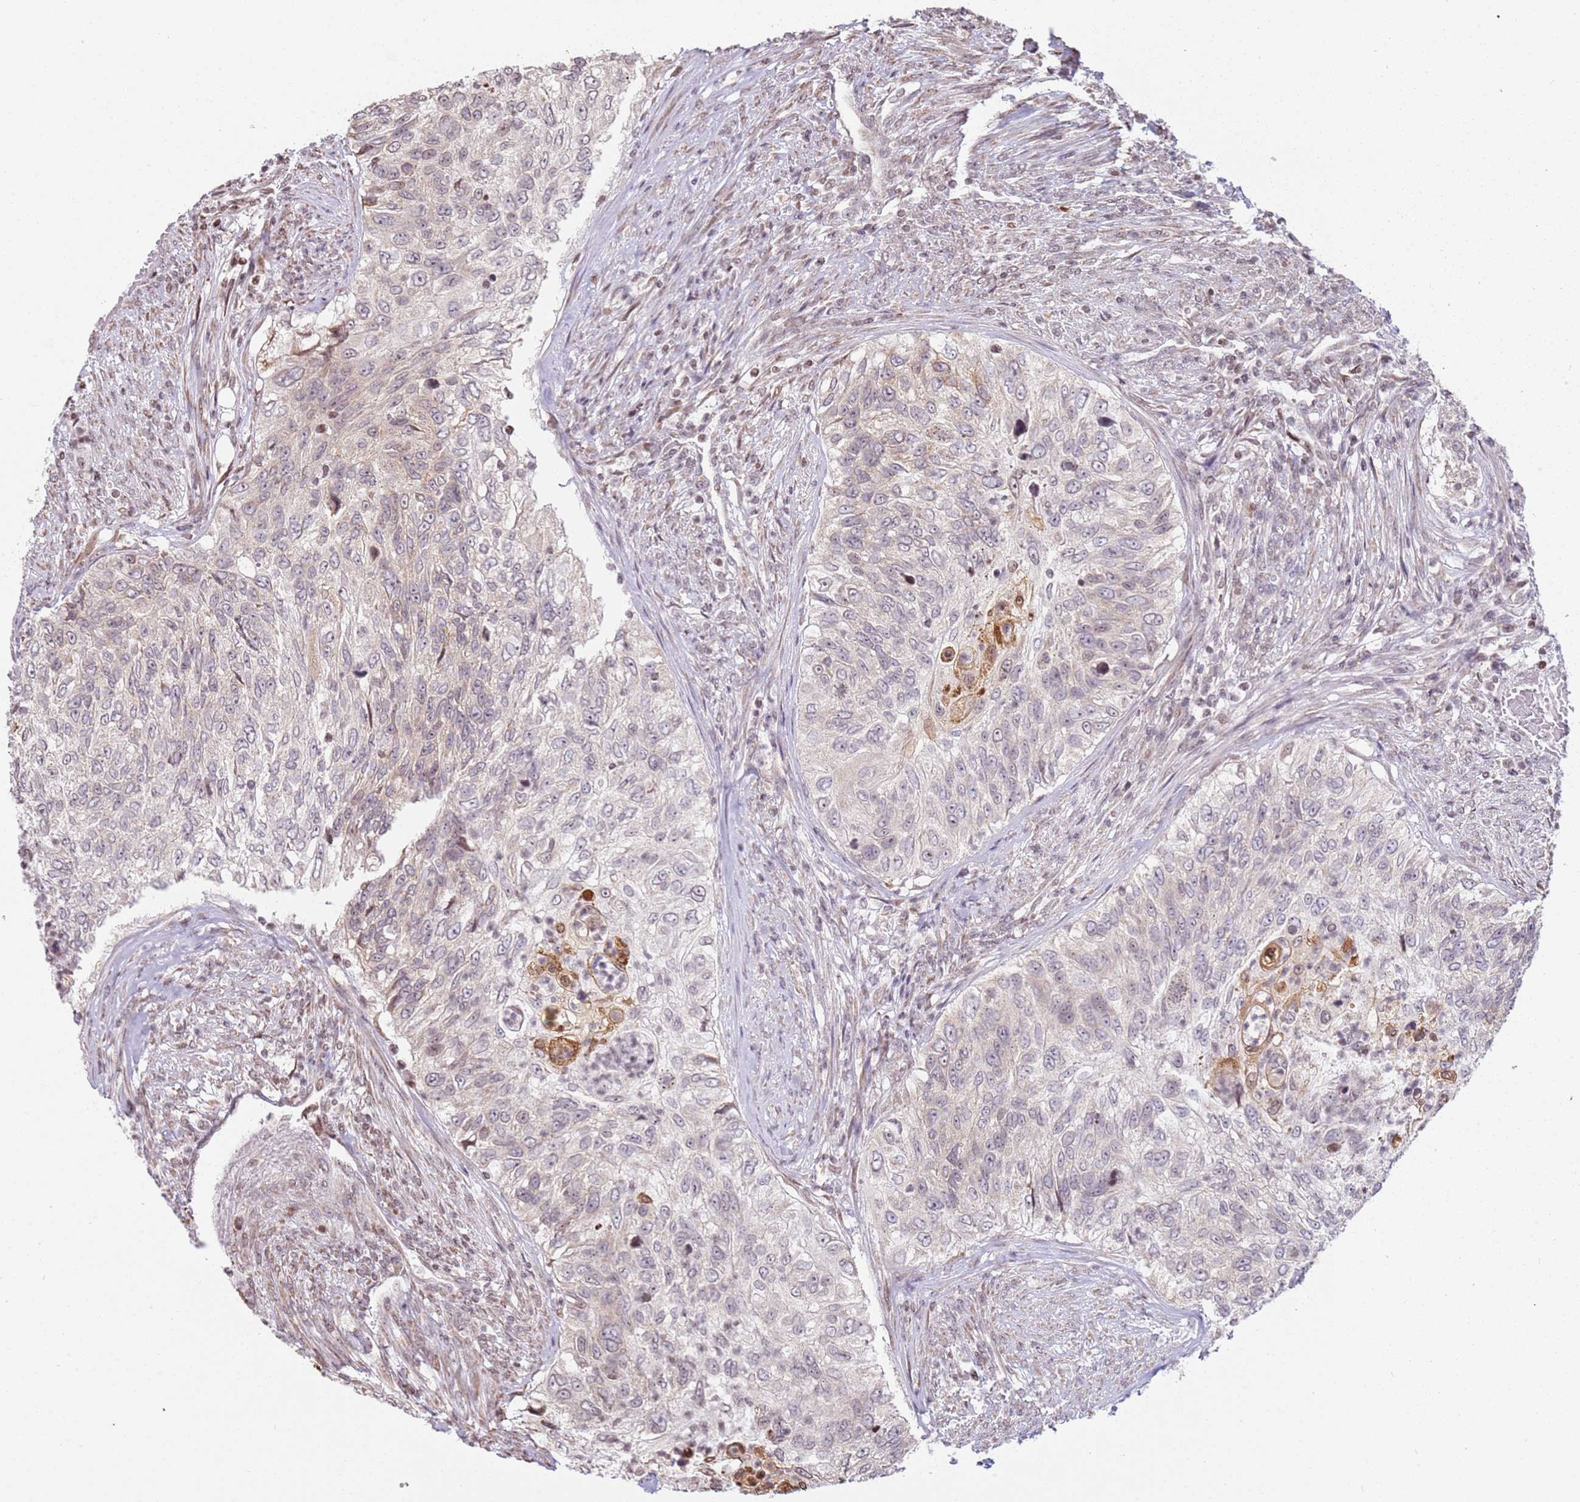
{"staining": {"intensity": "weak", "quantity": "<25%", "location": "cytoplasmic/membranous"}, "tissue": "urothelial cancer", "cell_type": "Tumor cells", "image_type": "cancer", "snomed": [{"axis": "morphology", "description": "Urothelial carcinoma, High grade"}, {"axis": "topography", "description": "Urinary bladder"}], "caption": "The IHC histopathology image has no significant positivity in tumor cells of urothelial carcinoma (high-grade) tissue.", "gene": "SCAF1", "patient": {"sex": "female", "age": 60}}